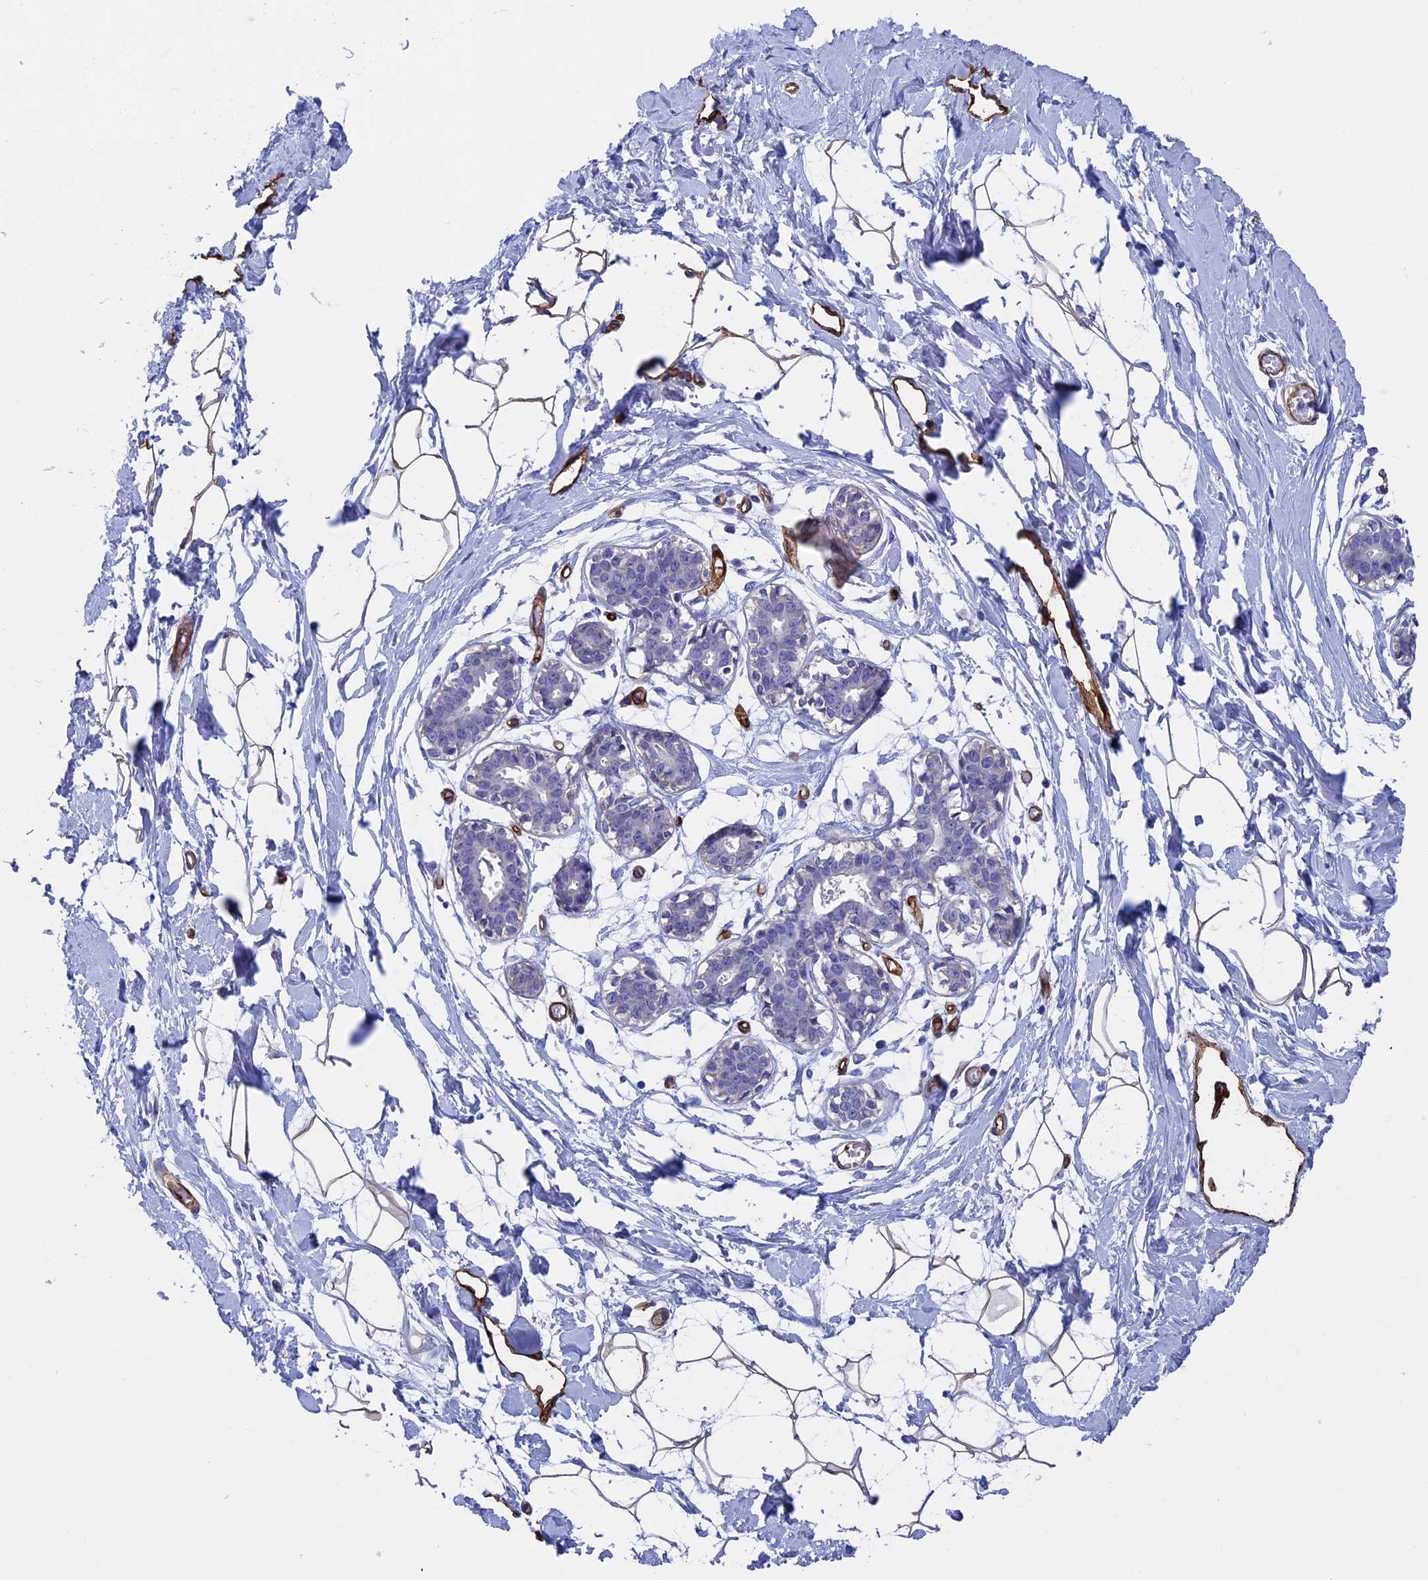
{"staining": {"intensity": "moderate", "quantity": "<25%", "location": "cytoplasmic/membranous"}, "tissue": "breast", "cell_type": "Adipocytes", "image_type": "normal", "snomed": [{"axis": "morphology", "description": "Normal tissue, NOS"}, {"axis": "topography", "description": "Breast"}], "caption": "This image displays IHC staining of benign human breast, with low moderate cytoplasmic/membranous expression in about <25% of adipocytes.", "gene": "INSYN1", "patient": {"sex": "female", "age": 27}}